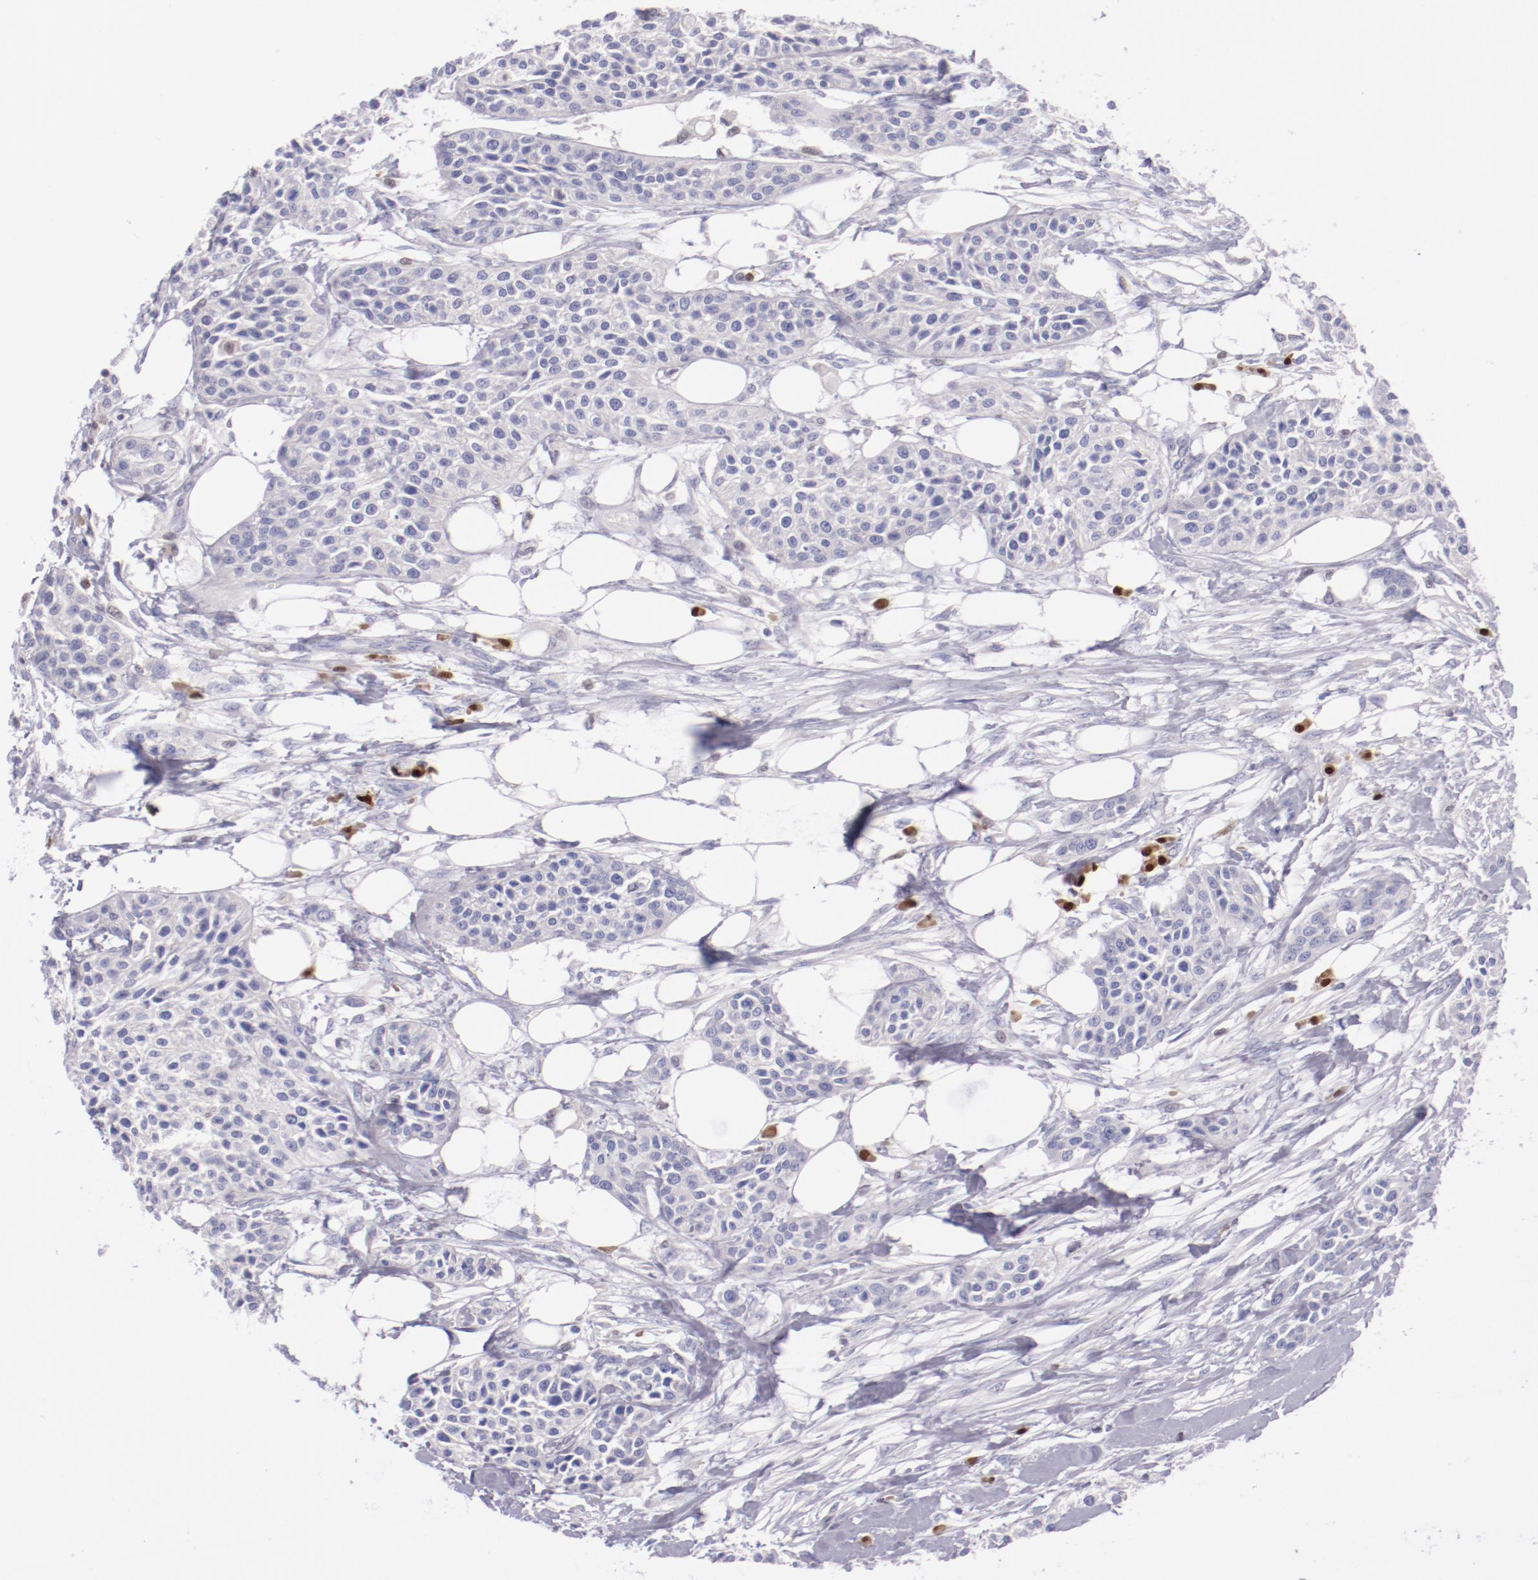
{"staining": {"intensity": "negative", "quantity": "none", "location": "none"}, "tissue": "urothelial cancer", "cell_type": "Tumor cells", "image_type": "cancer", "snomed": [{"axis": "morphology", "description": "Urothelial carcinoma, High grade"}, {"axis": "topography", "description": "Urinary bladder"}], "caption": "High-grade urothelial carcinoma was stained to show a protein in brown. There is no significant positivity in tumor cells.", "gene": "IRF8", "patient": {"sex": "male", "age": 56}}